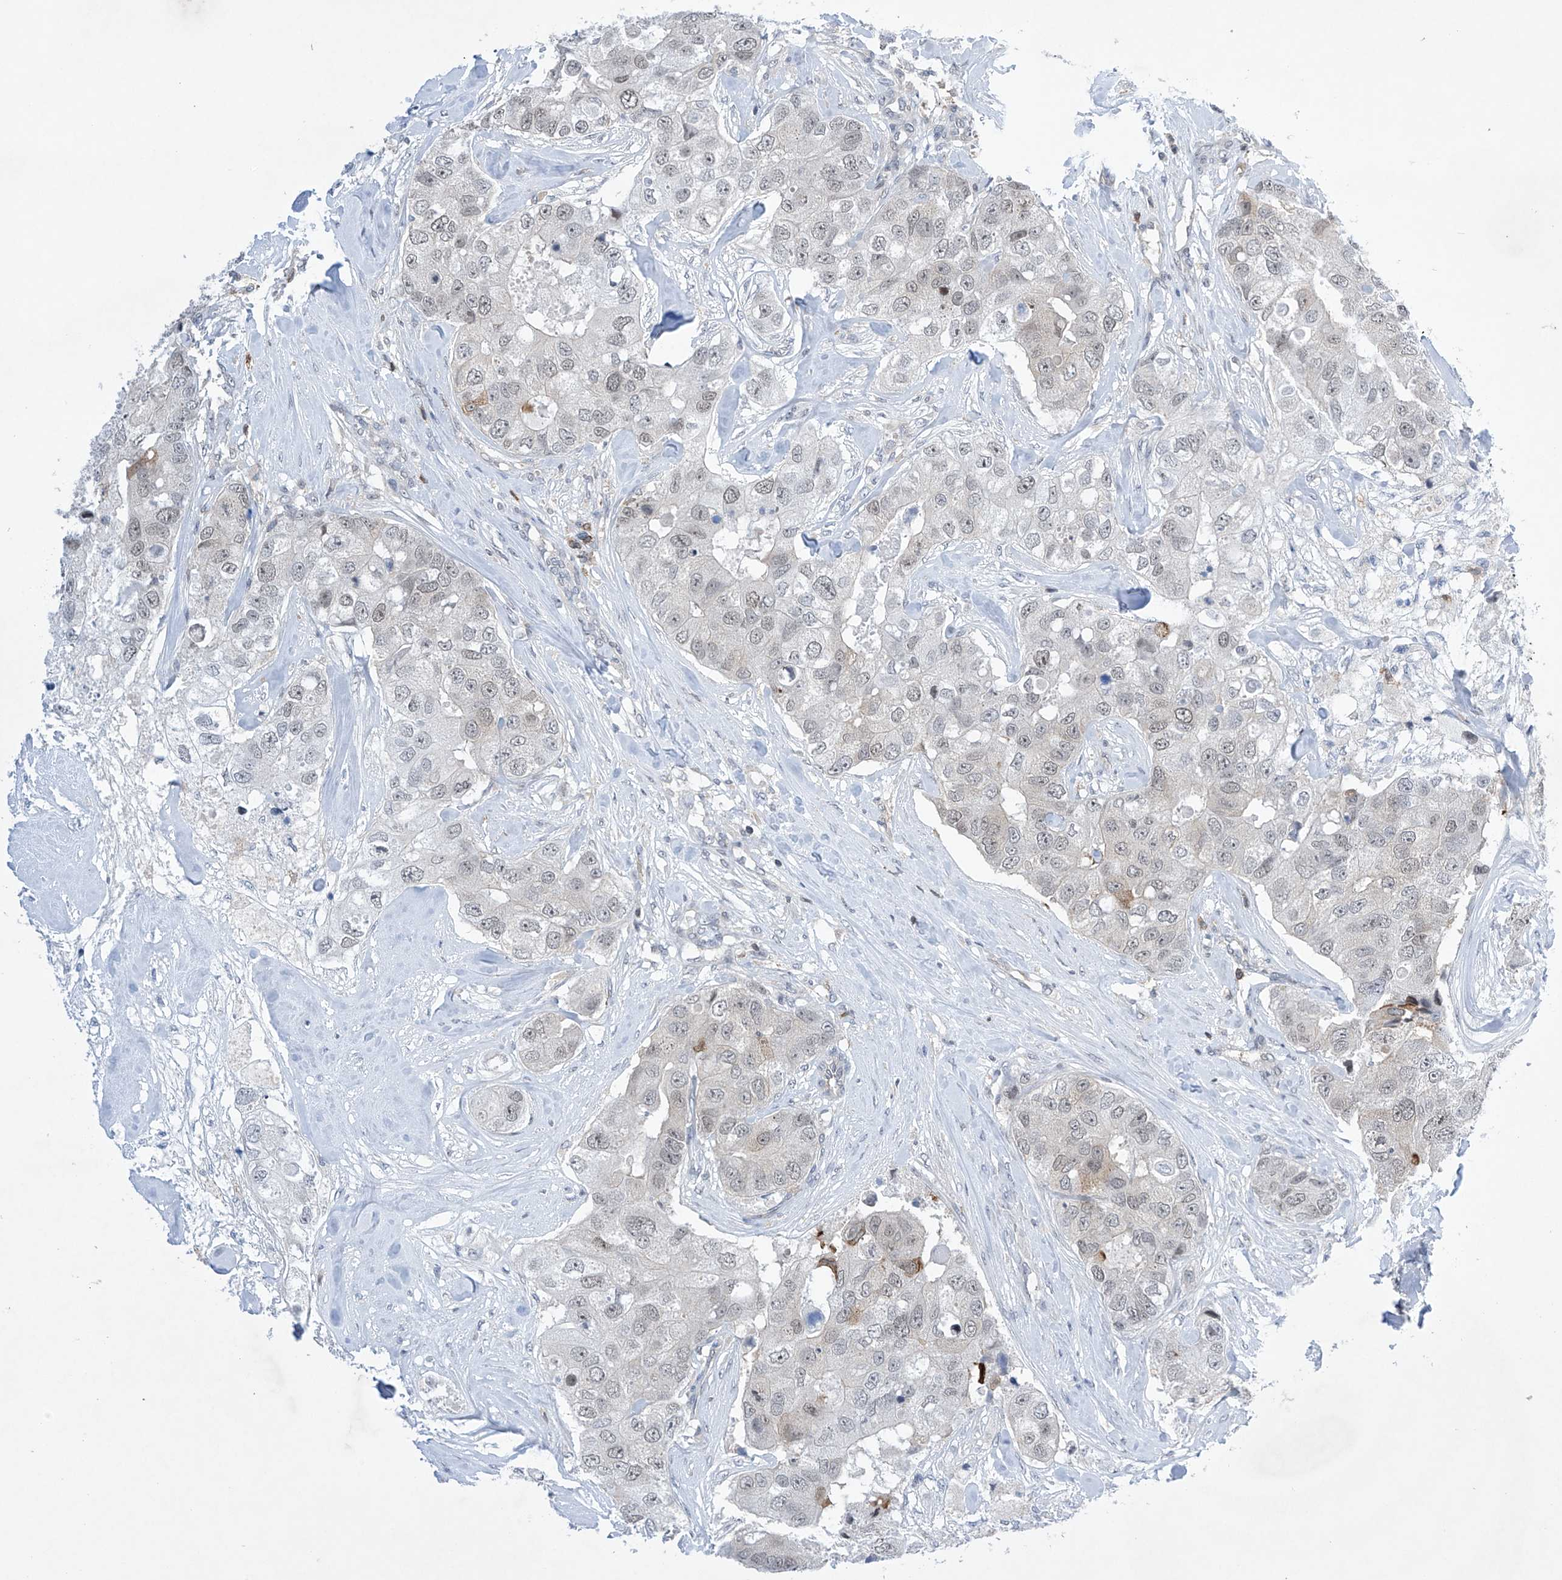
{"staining": {"intensity": "negative", "quantity": "none", "location": "none"}, "tissue": "breast cancer", "cell_type": "Tumor cells", "image_type": "cancer", "snomed": [{"axis": "morphology", "description": "Duct carcinoma"}, {"axis": "topography", "description": "Breast"}], "caption": "IHC photomicrograph of human breast cancer stained for a protein (brown), which demonstrates no positivity in tumor cells.", "gene": "MSL3", "patient": {"sex": "female", "age": 62}}